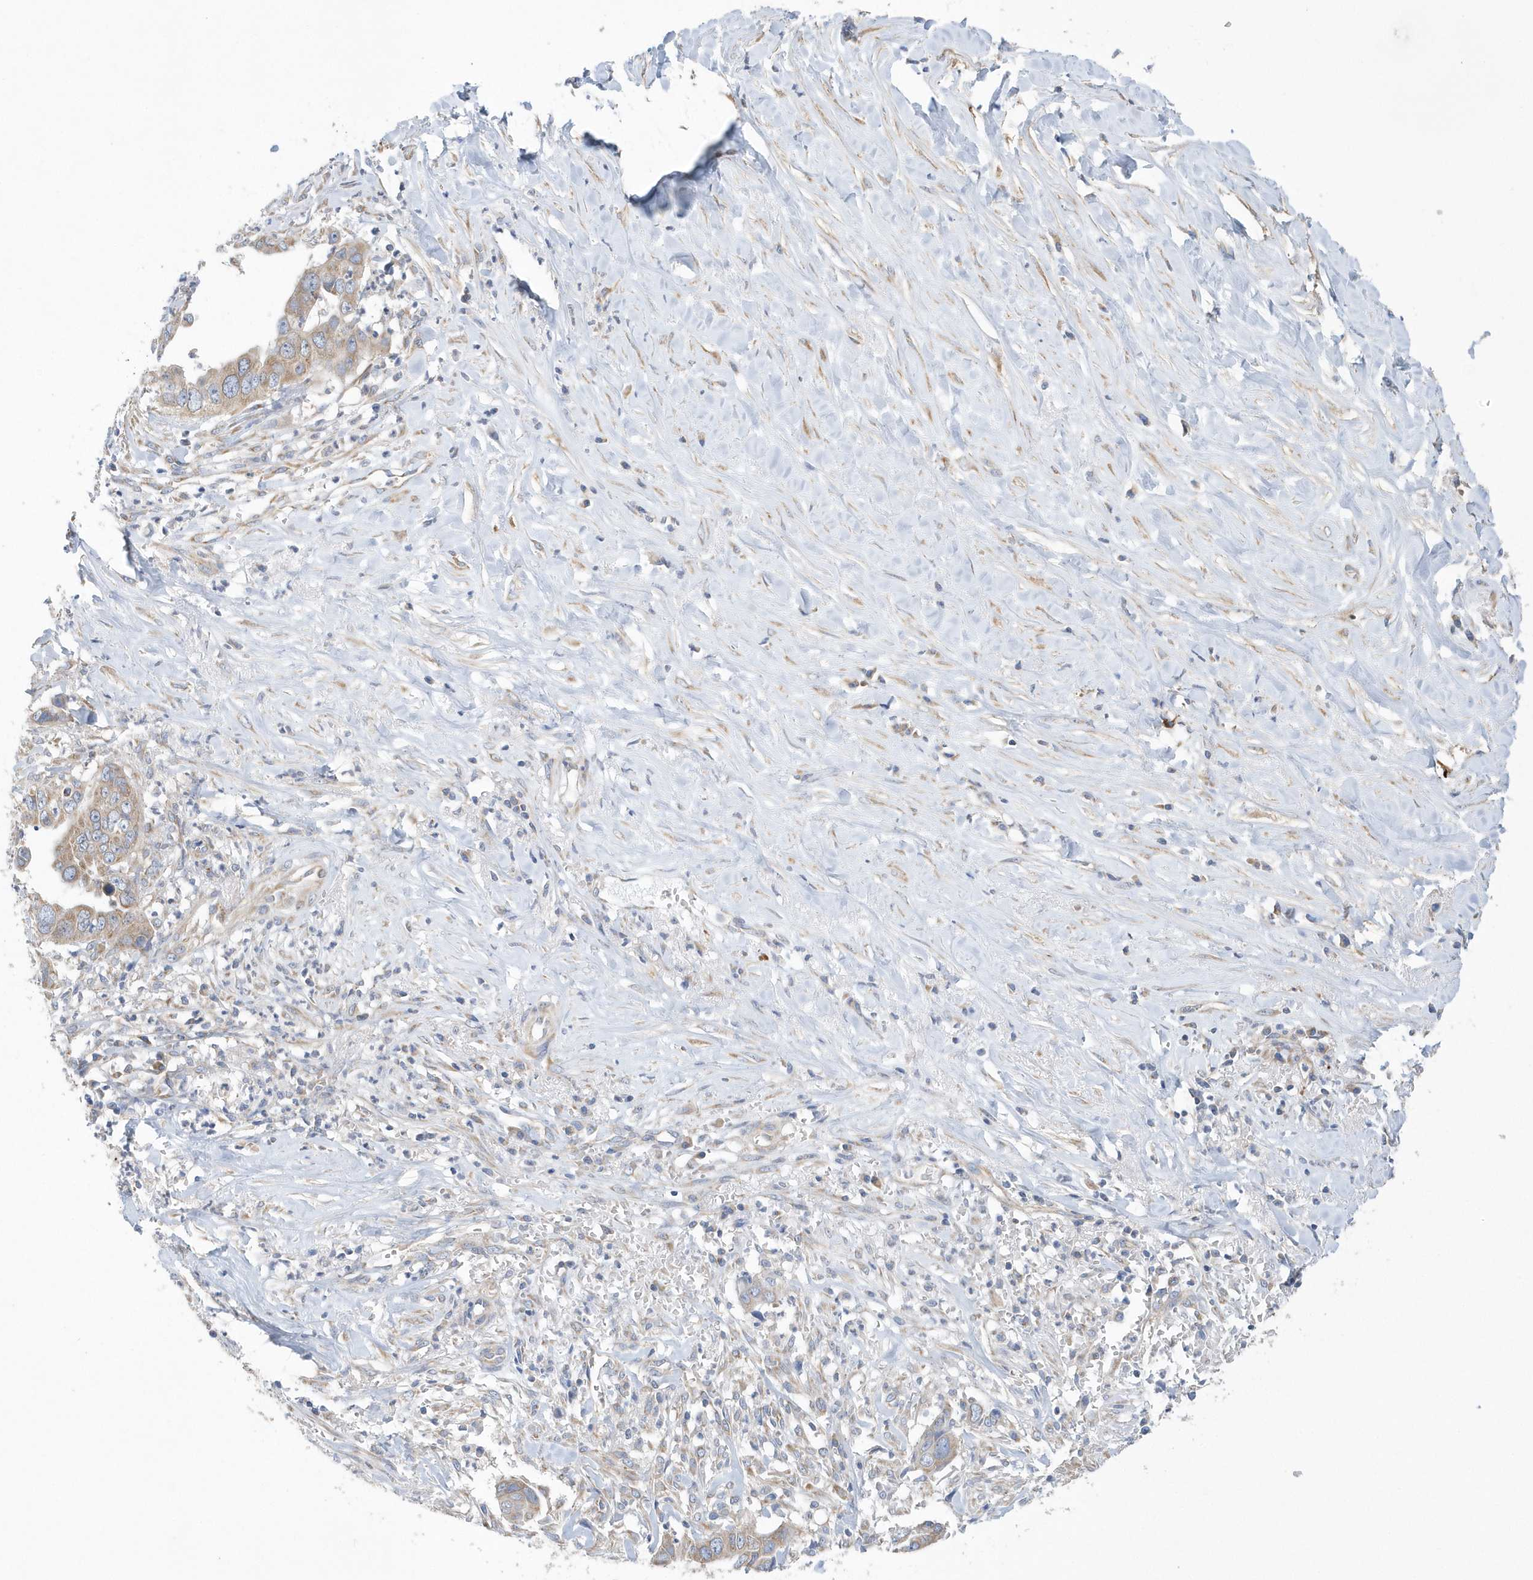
{"staining": {"intensity": "weak", "quantity": ">75%", "location": "cytoplasmic/membranous"}, "tissue": "liver cancer", "cell_type": "Tumor cells", "image_type": "cancer", "snomed": [{"axis": "morphology", "description": "Cholangiocarcinoma"}, {"axis": "topography", "description": "Liver"}], "caption": "A photomicrograph showing weak cytoplasmic/membranous expression in approximately >75% of tumor cells in liver cancer, as visualized by brown immunohistochemical staining.", "gene": "SPATA5", "patient": {"sex": "female", "age": 79}}